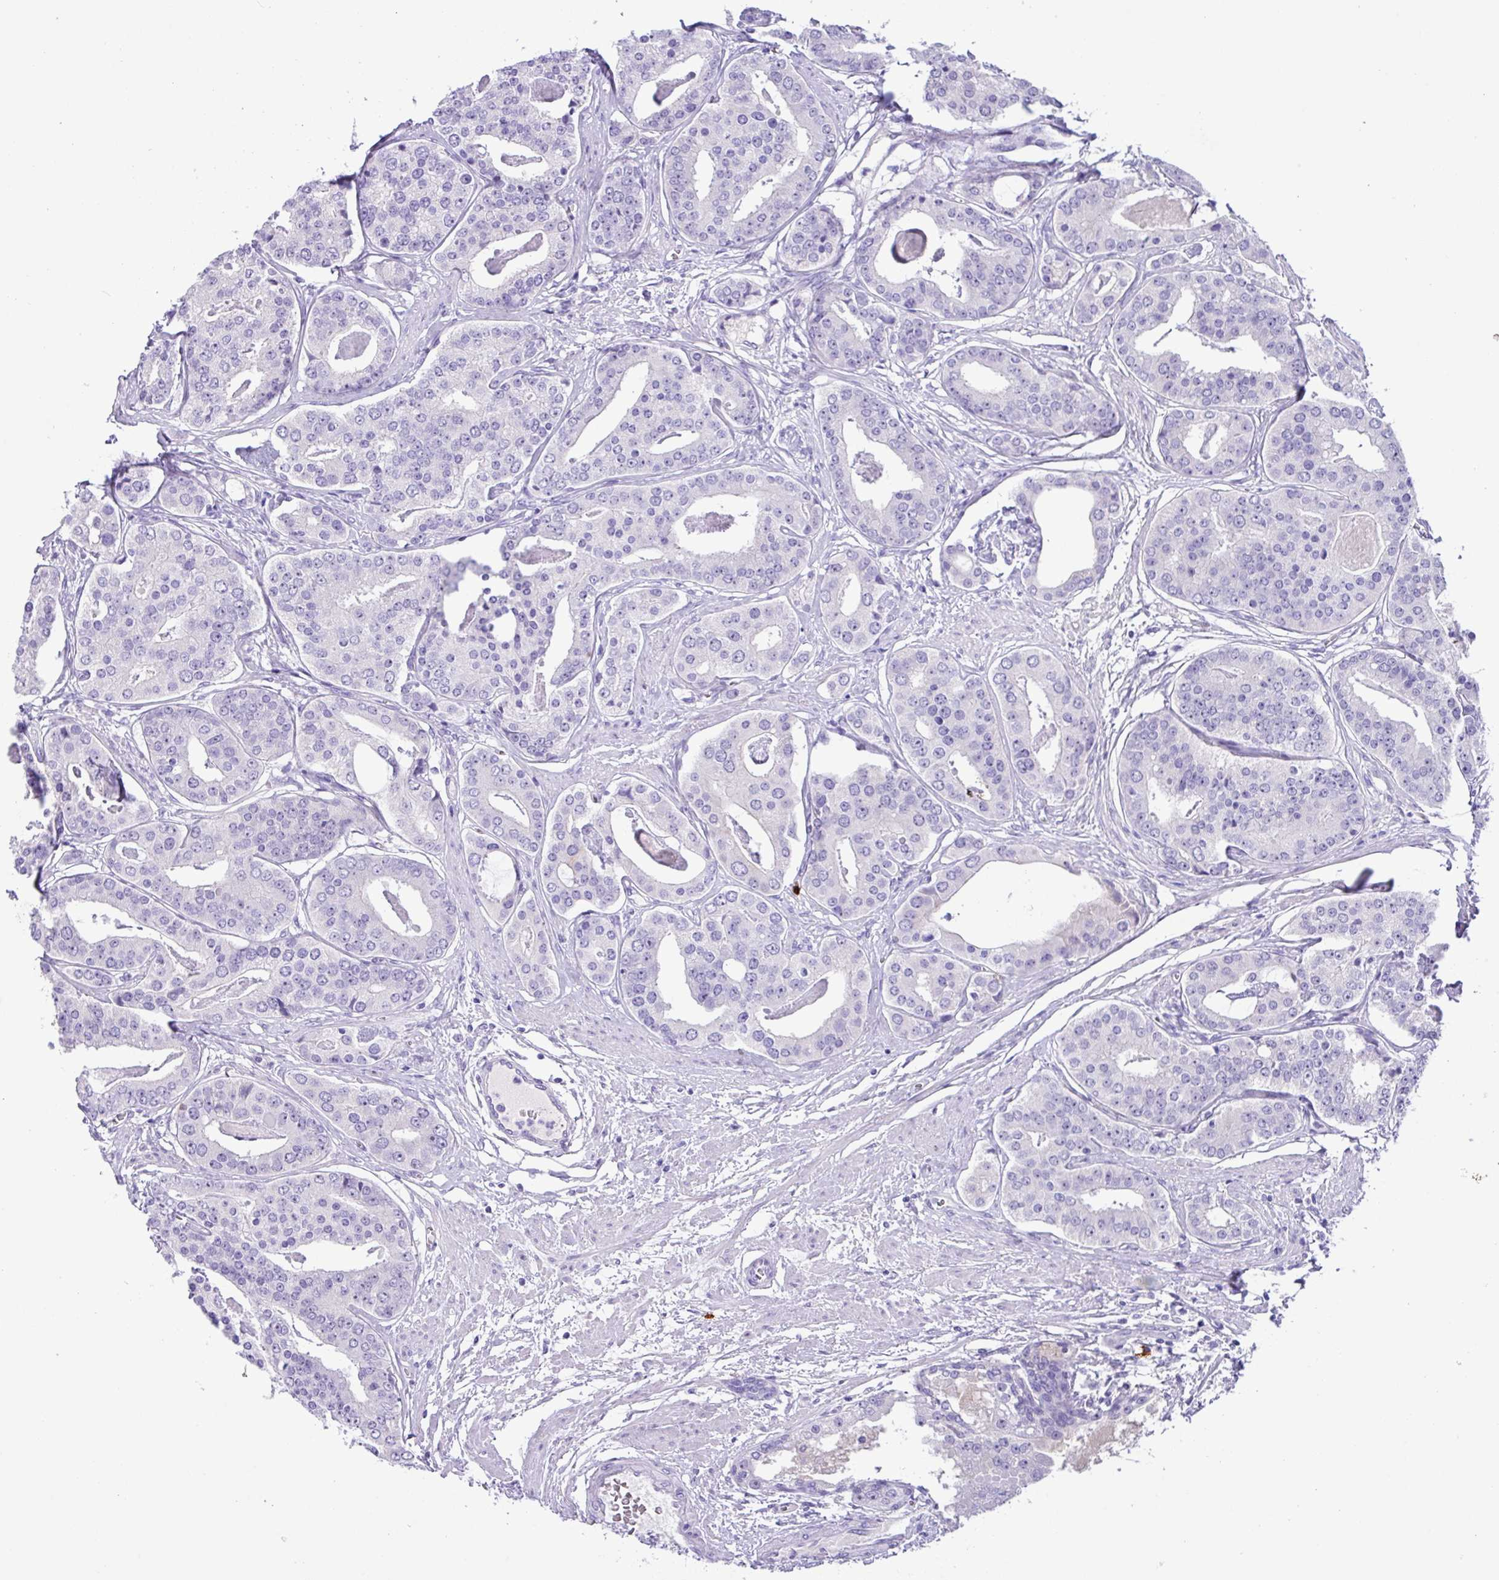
{"staining": {"intensity": "negative", "quantity": "none", "location": "none"}, "tissue": "prostate cancer", "cell_type": "Tumor cells", "image_type": "cancer", "snomed": [{"axis": "morphology", "description": "Adenocarcinoma, High grade"}, {"axis": "topography", "description": "Prostate"}], "caption": "An immunohistochemistry (IHC) micrograph of prostate cancer is shown. There is no staining in tumor cells of prostate cancer. (DAB (3,3'-diaminobenzidine) immunohistochemistry visualized using brightfield microscopy, high magnification).", "gene": "MRM2", "patient": {"sex": "male", "age": 71}}